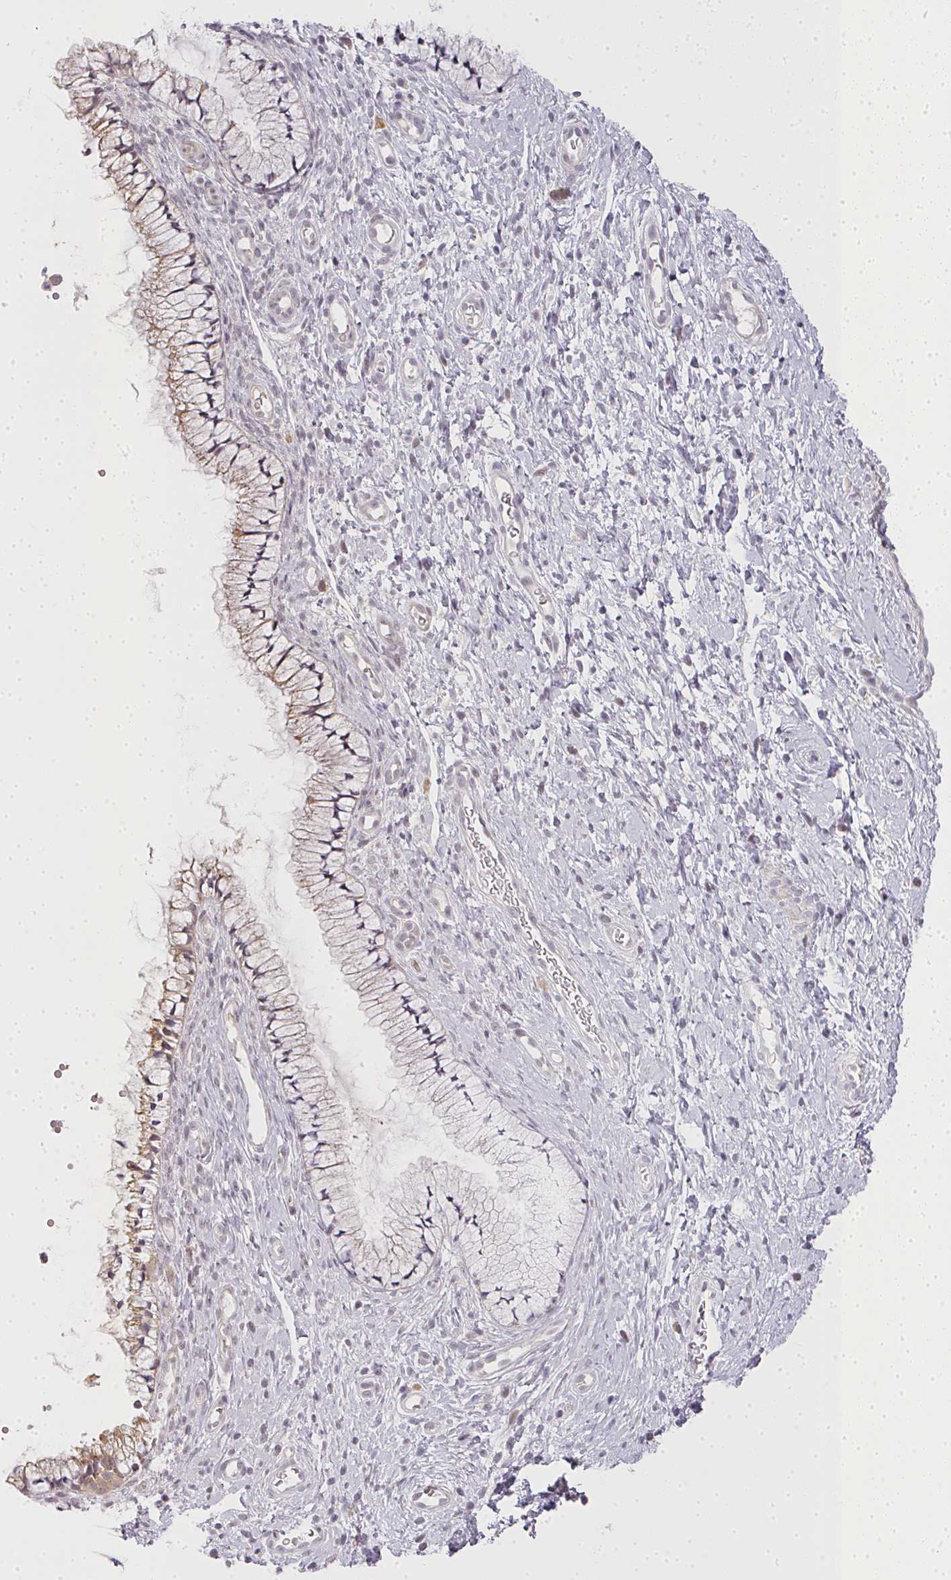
{"staining": {"intensity": "weak", "quantity": "25%-75%", "location": "cytoplasmic/membranous"}, "tissue": "cervix", "cell_type": "Glandular cells", "image_type": "normal", "snomed": [{"axis": "morphology", "description": "Normal tissue, NOS"}, {"axis": "topography", "description": "Cervix"}], "caption": "About 25%-75% of glandular cells in normal human cervix reveal weak cytoplasmic/membranous protein positivity as visualized by brown immunohistochemical staining.", "gene": "MED19", "patient": {"sex": "female", "age": 36}}